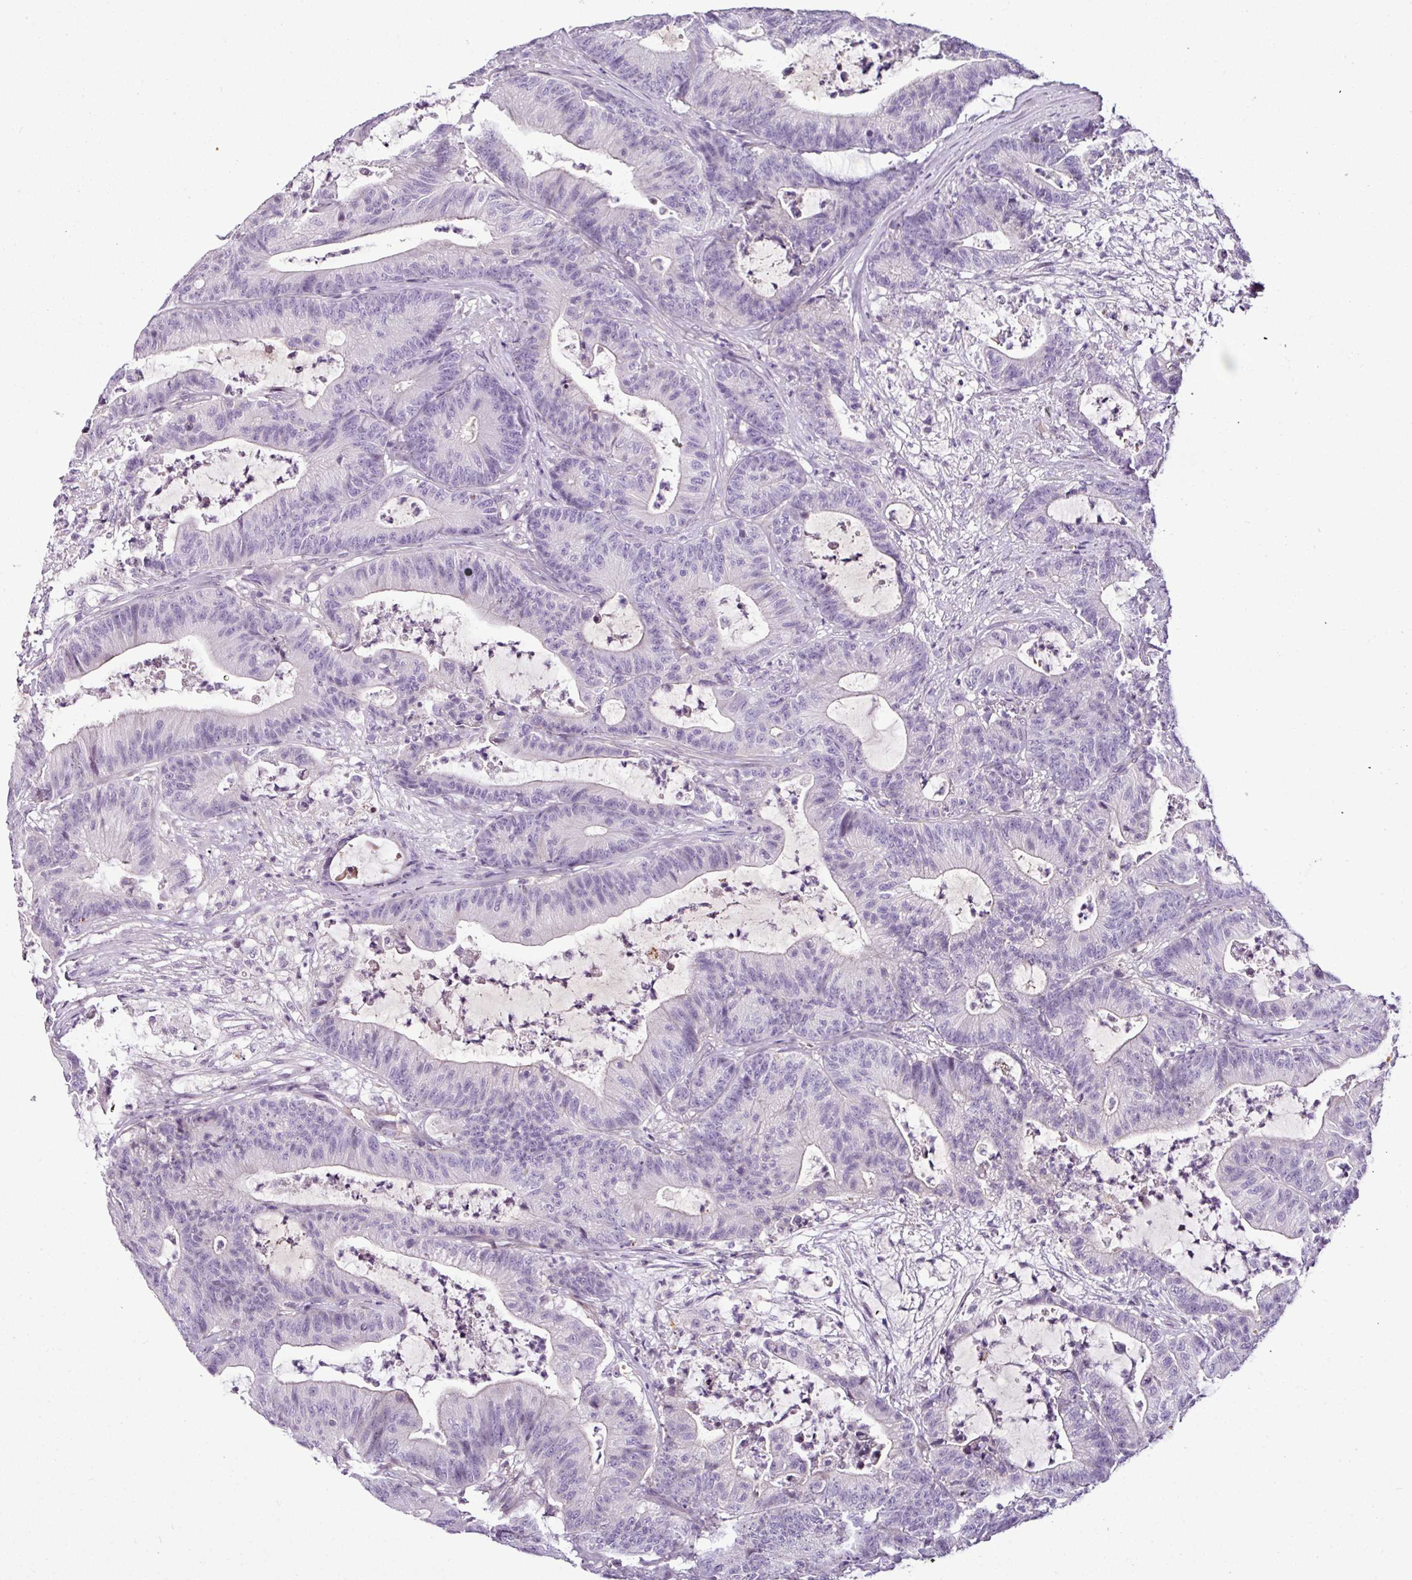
{"staining": {"intensity": "negative", "quantity": "none", "location": "none"}, "tissue": "colorectal cancer", "cell_type": "Tumor cells", "image_type": "cancer", "snomed": [{"axis": "morphology", "description": "Adenocarcinoma, NOS"}, {"axis": "topography", "description": "Colon"}], "caption": "Image shows no protein positivity in tumor cells of colorectal adenocarcinoma tissue. The staining is performed using DAB brown chromogen with nuclei counter-stained in using hematoxylin.", "gene": "TEX30", "patient": {"sex": "female", "age": 84}}